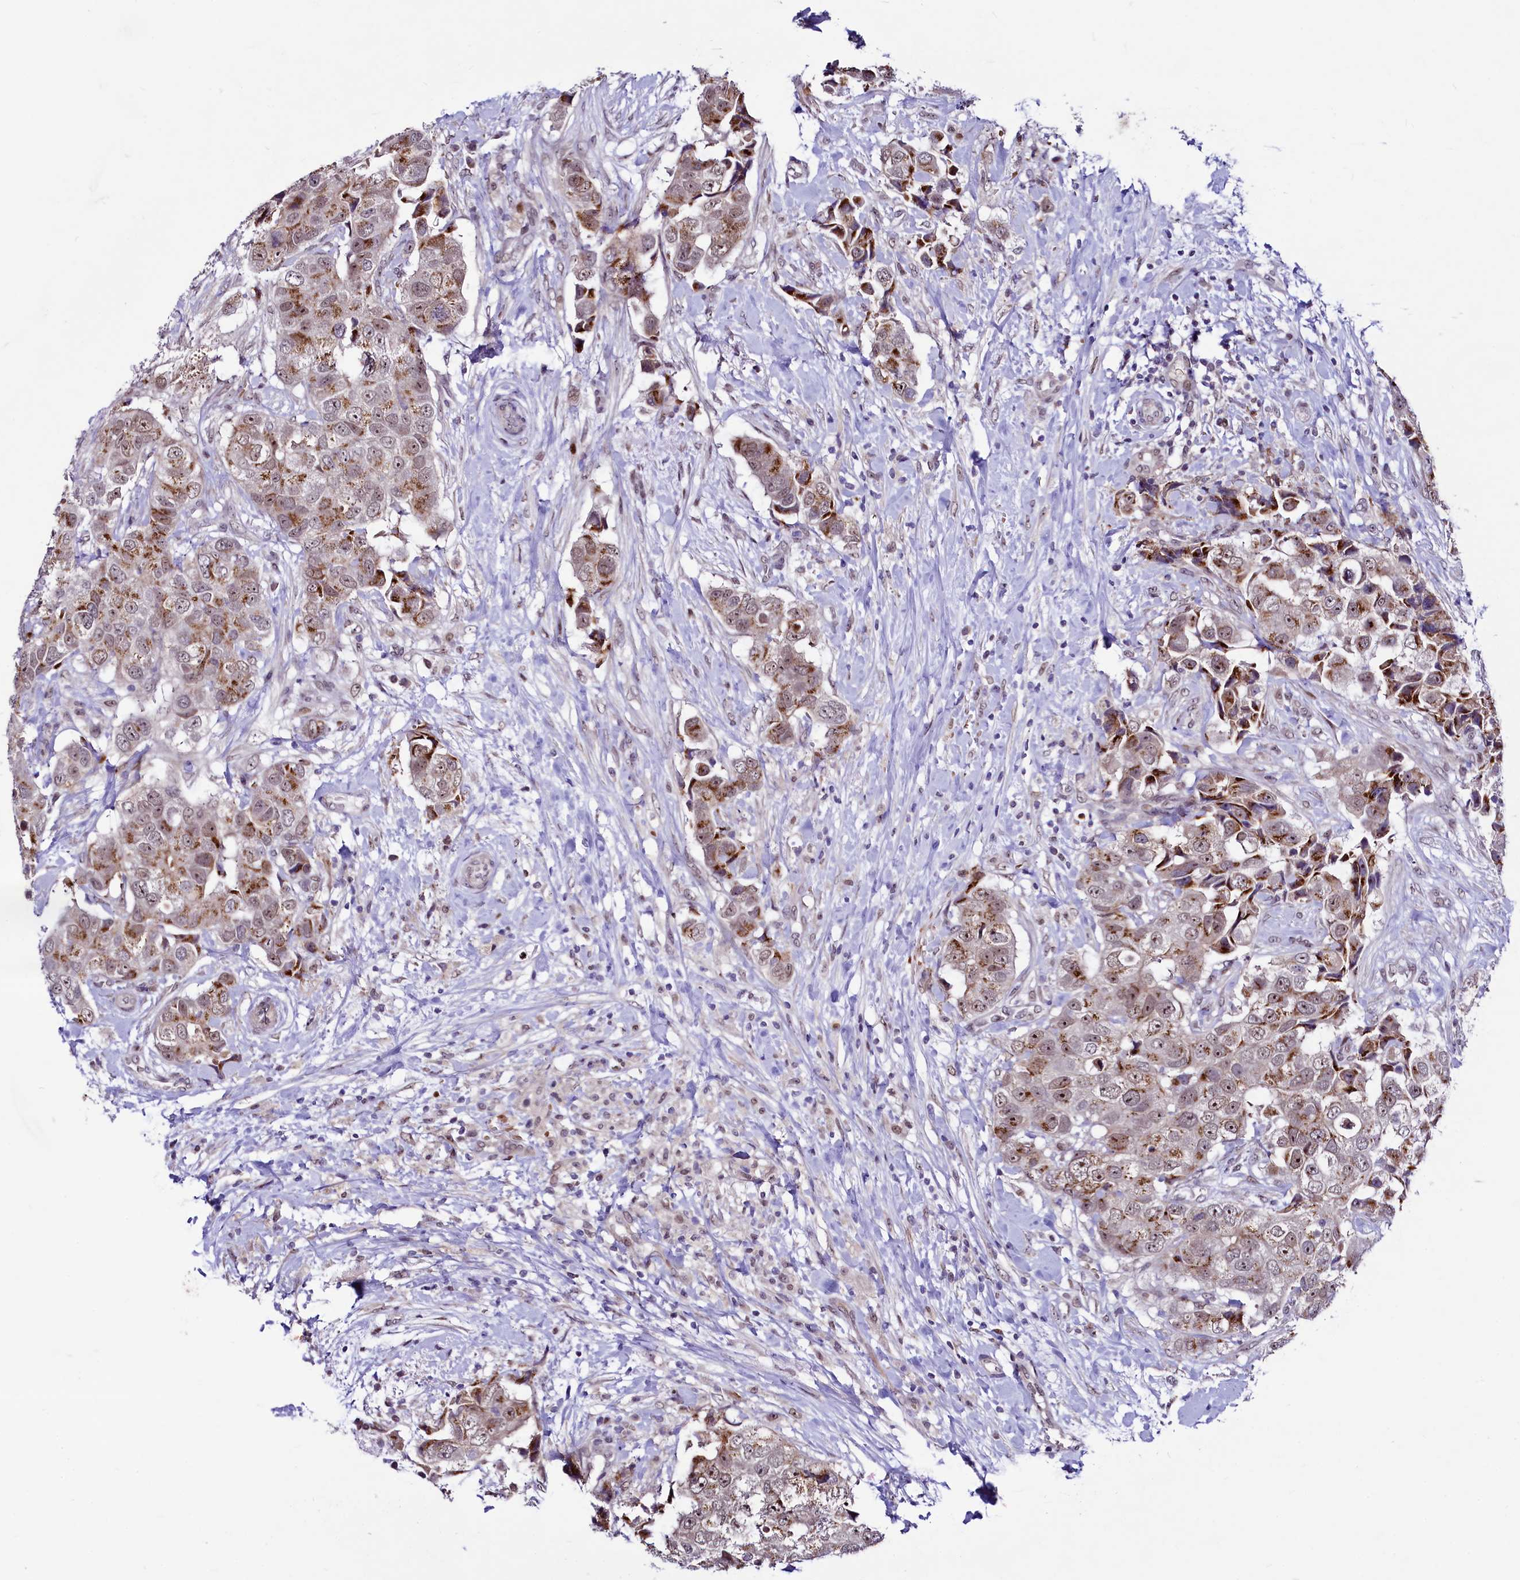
{"staining": {"intensity": "moderate", "quantity": ">75%", "location": "cytoplasmic/membranous,nuclear"}, "tissue": "breast cancer", "cell_type": "Tumor cells", "image_type": "cancer", "snomed": [{"axis": "morphology", "description": "Normal tissue, NOS"}, {"axis": "morphology", "description": "Duct carcinoma"}, {"axis": "topography", "description": "Breast"}], "caption": "A brown stain labels moderate cytoplasmic/membranous and nuclear expression of a protein in breast infiltrating ductal carcinoma tumor cells. Using DAB (brown) and hematoxylin (blue) stains, captured at high magnification using brightfield microscopy.", "gene": "LEUTX", "patient": {"sex": "female", "age": 62}}